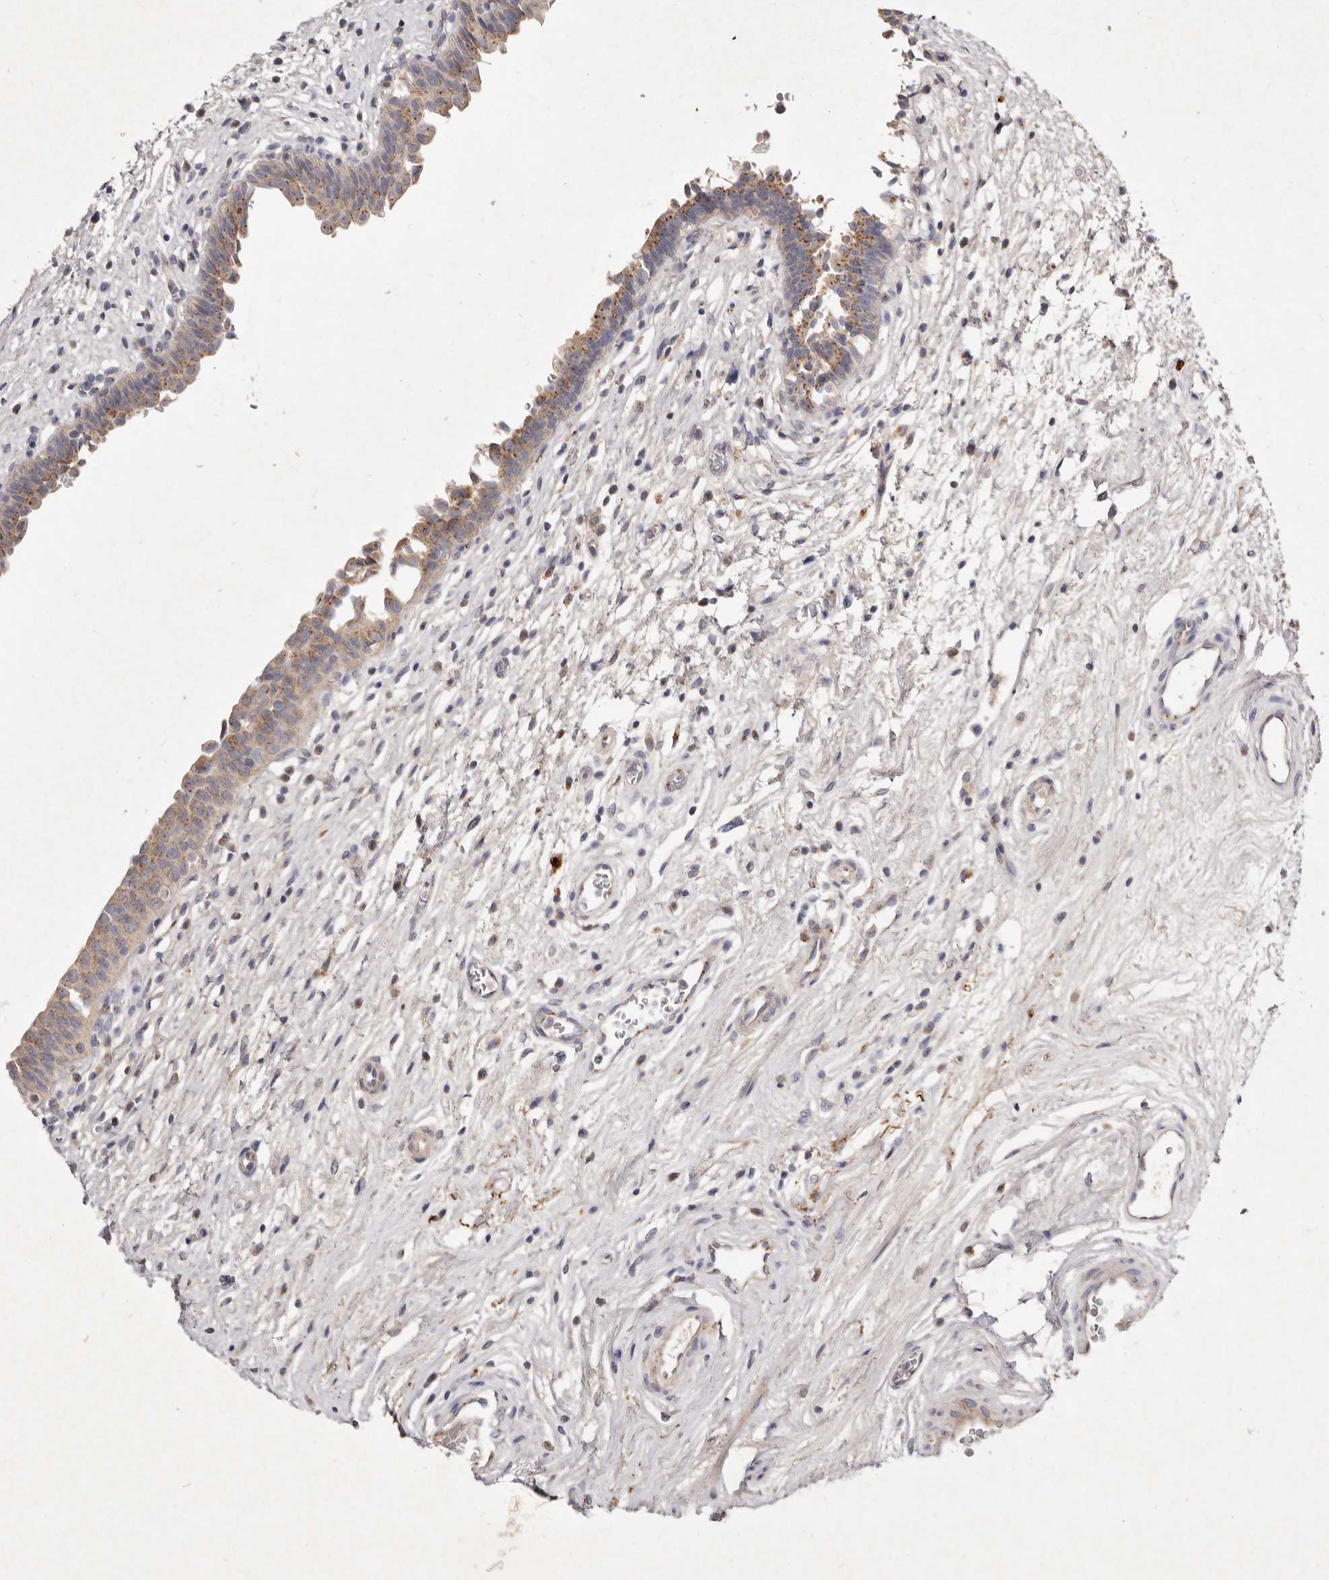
{"staining": {"intensity": "moderate", "quantity": ">75%", "location": "cytoplasmic/membranous"}, "tissue": "urinary bladder", "cell_type": "Urothelial cells", "image_type": "normal", "snomed": [{"axis": "morphology", "description": "Normal tissue, NOS"}, {"axis": "topography", "description": "Urinary bladder"}], "caption": "Immunohistochemistry (IHC) photomicrograph of unremarkable human urinary bladder stained for a protein (brown), which demonstrates medium levels of moderate cytoplasmic/membranous expression in approximately >75% of urothelial cells.", "gene": "USP24", "patient": {"sex": "male", "age": 83}}